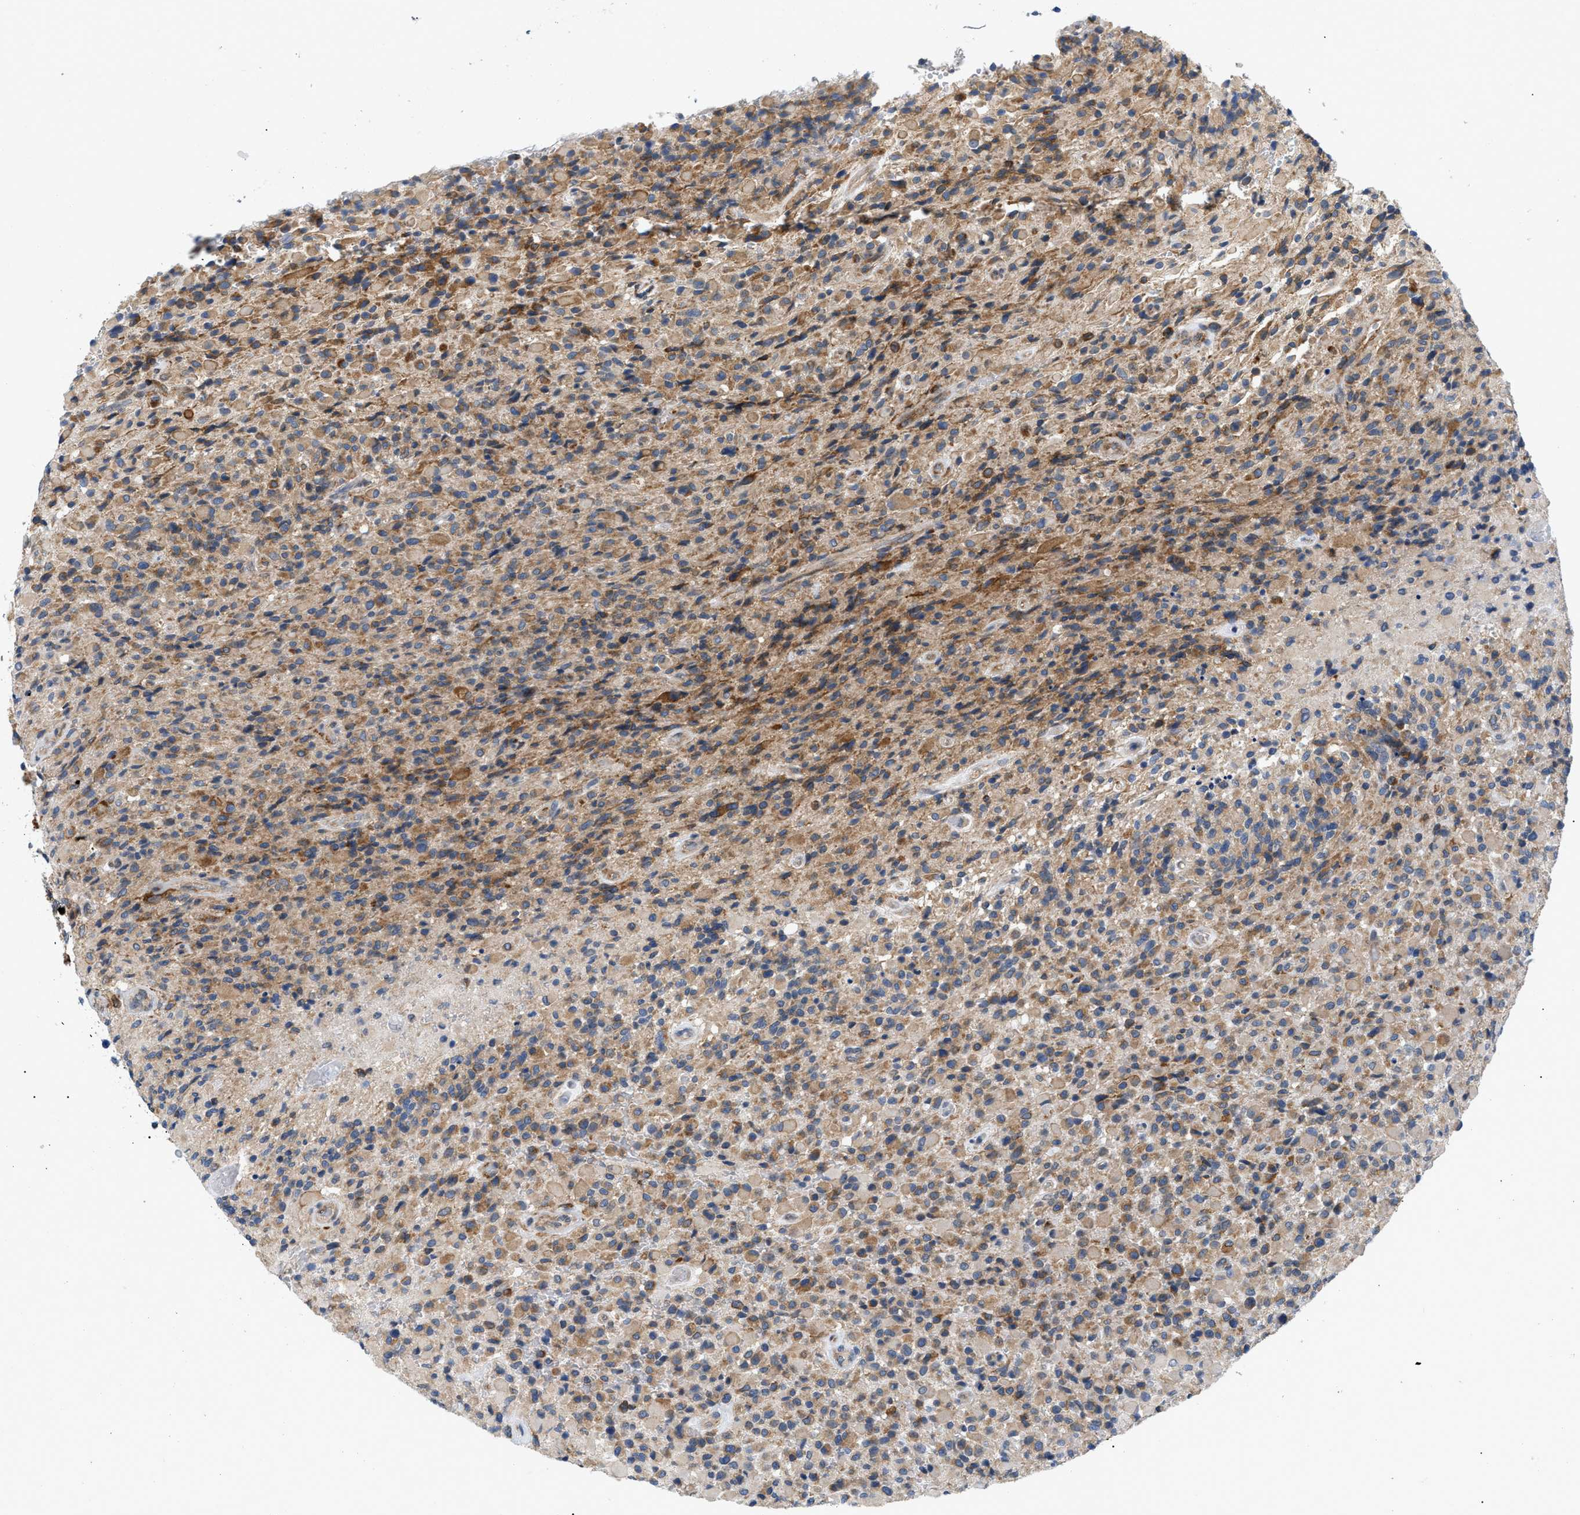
{"staining": {"intensity": "moderate", "quantity": ">75%", "location": "cytoplasmic/membranous"}, "tissue": "glioma", "cell_type": "Tumor cells", "image_type": "cancer", "snomed": [{"axis": "morphology", "description": "Glioma, malignant, High grade"}, {"axis": "topography", "description": "Brain"}], "caption": "Tumor cells exhibit medium levels of moderate cytoplasmic/membranous positivity in approximately >75% of cells in human glioma.", "gene": "DERL1", "patient": {"sex": "male", "age": 71}}